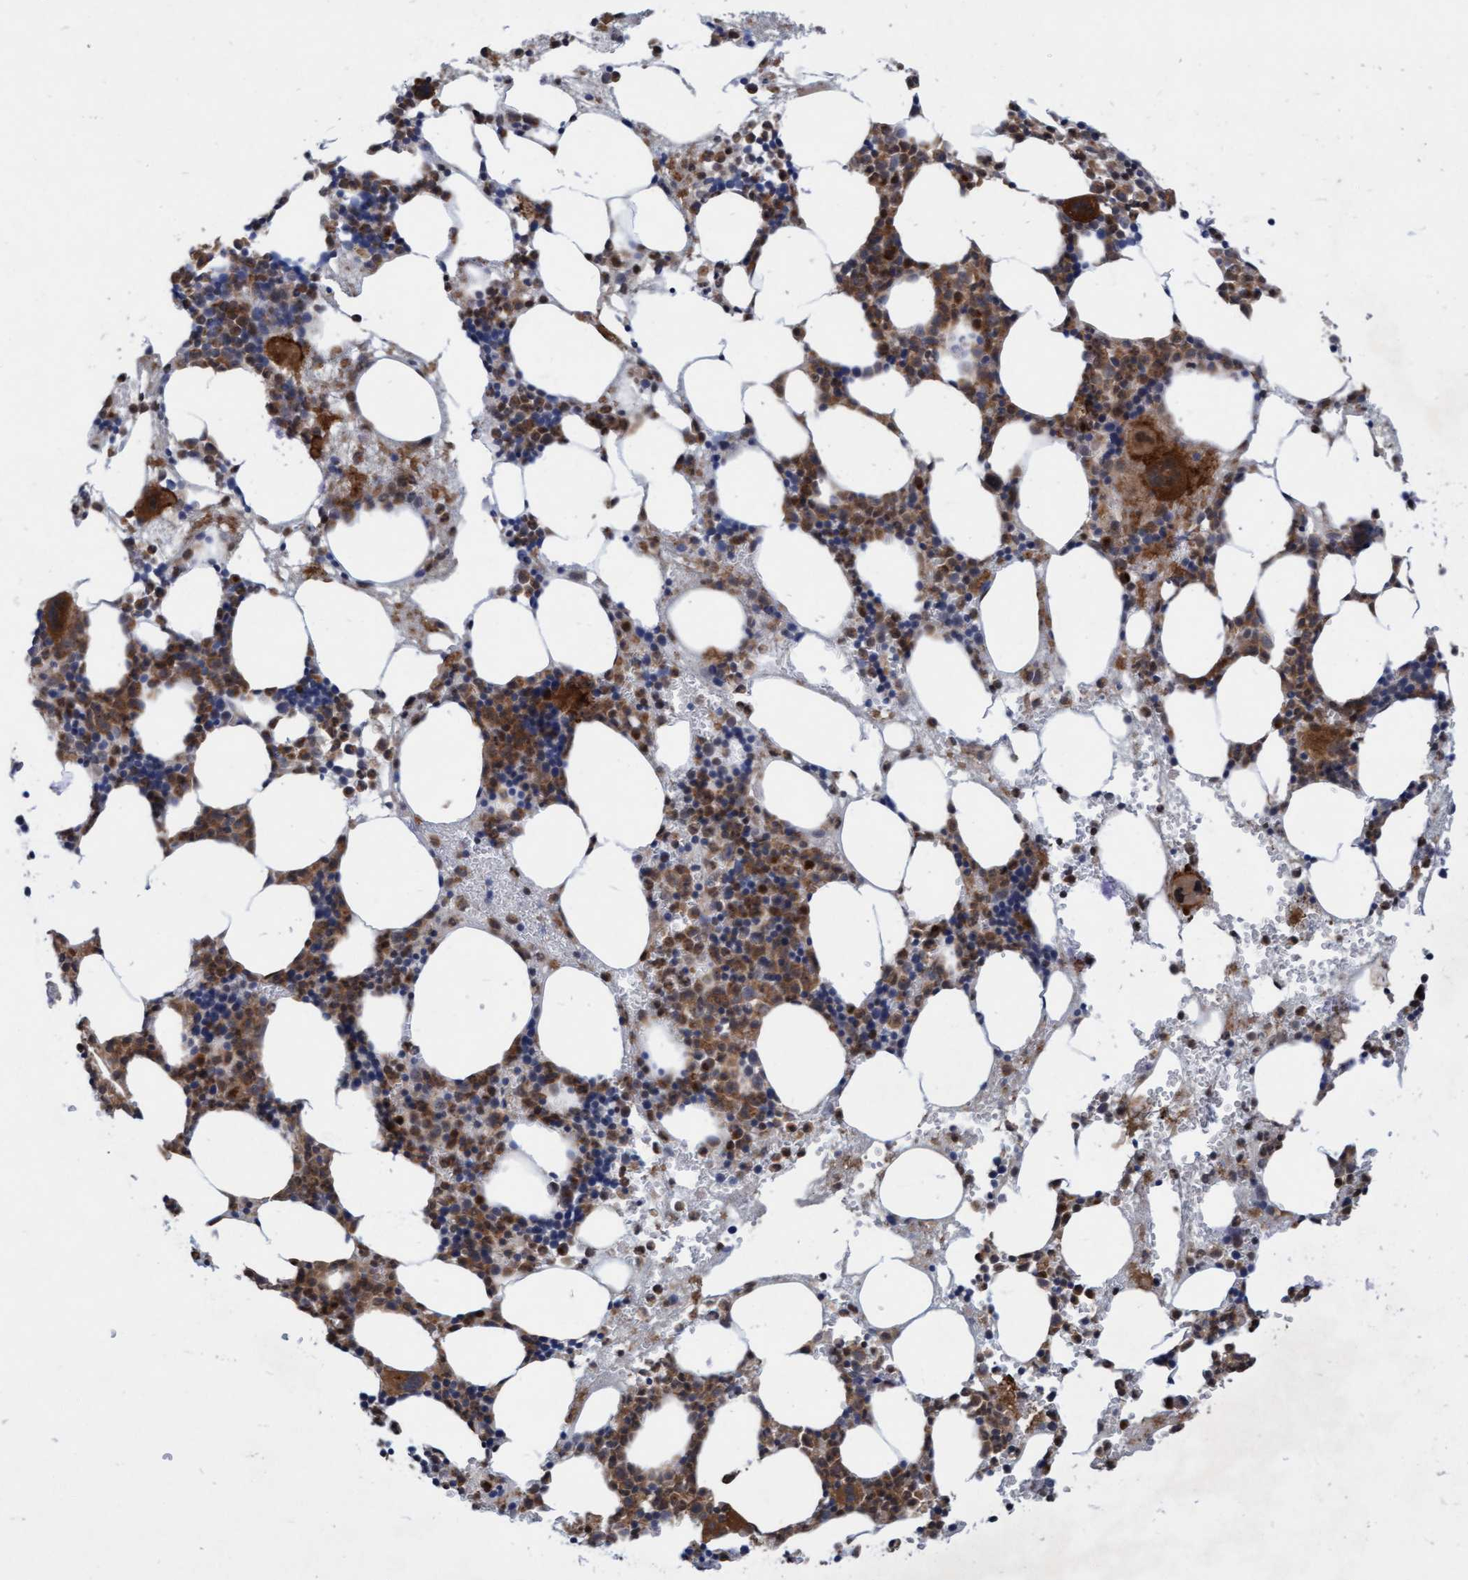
{"staining": {"intensity": "strong", "quantity": "25%-75%", "location": "cytoplasmic/membranous,nuclear"}, "tissue": "bone marrow", "cell_type": "Hematopoietic cells", "image_type": "normal", "snomed": [{"axis": "morphology", "description": "Normal tissue, NOS"}, {"axis": "morphology", "description": "Inflammation, NOS"}, {"axis": "topography", "description": "Bone marrow"}], "caption": "IHC photomicrograph of unremarkable bone marrow: bone marrow stained using IHC reveals high levels of strong protein expression localized specifically in the cytoplasmic/membranous,nuclear of hematopoietic cells, appearing as a cytoplasmic/membranous,nuclear brown color.", "gene": "RAP1GAP2", "patient": {"sex": "female", "age": 67}}